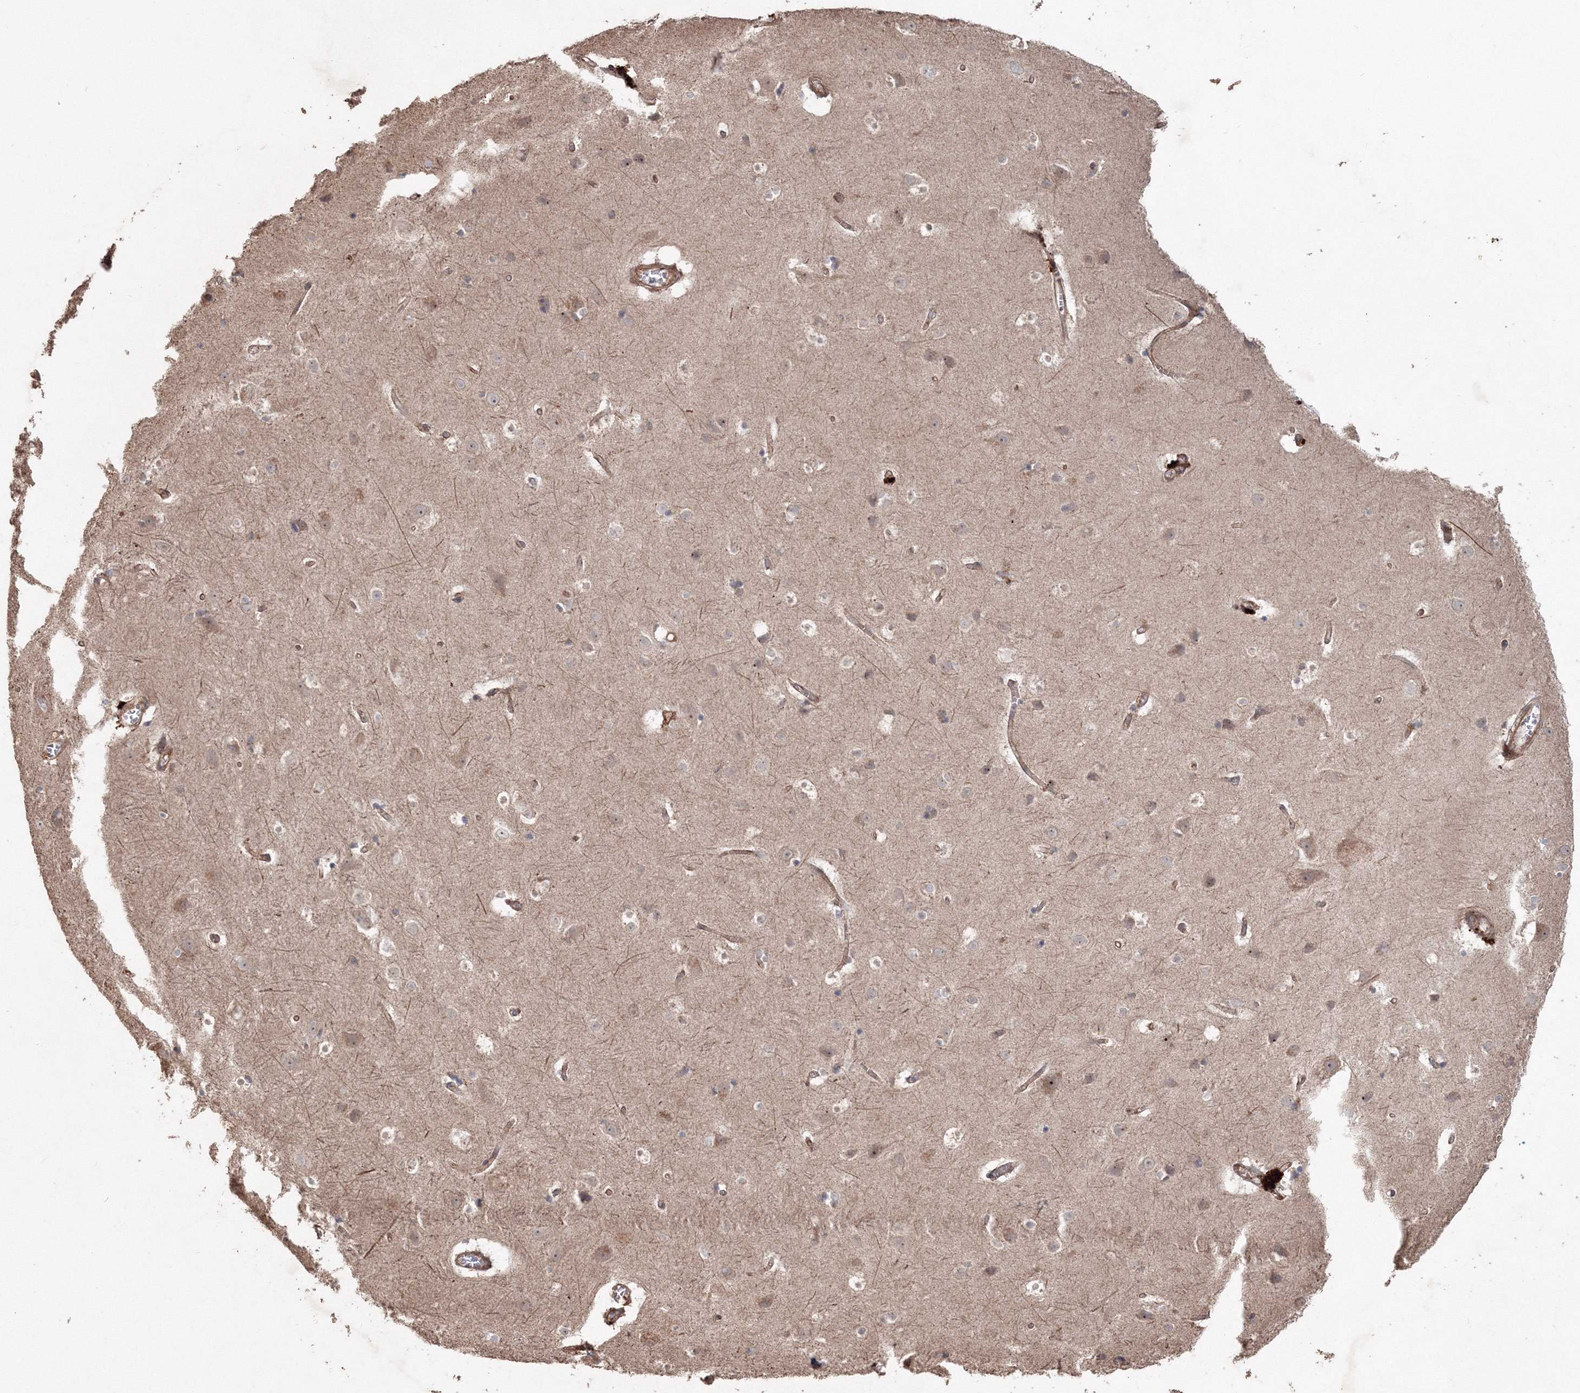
{"staining": {"intensity": "moderate", "quantity": ">75%", "location": "cytoplasmic/membranous"}, "tissue": "cerebral cortex", "cell_type": "Endothelial cells", "image_type": "normal", "snomed": [{"axis": "morphology", "description": "Normal tissue, NOS"}, {"axis": "topography", "description": "Cerebral cortex"}], "caption": "This histopathology image demonstrates immunohistochemistry staining of normal cerebral cortex, with medium moderate cytoplasmic/membranous expression in about >75% of endothelial cells.", "gene": "ANAPC16", "patient": {"sex": "male", "age": 54}}